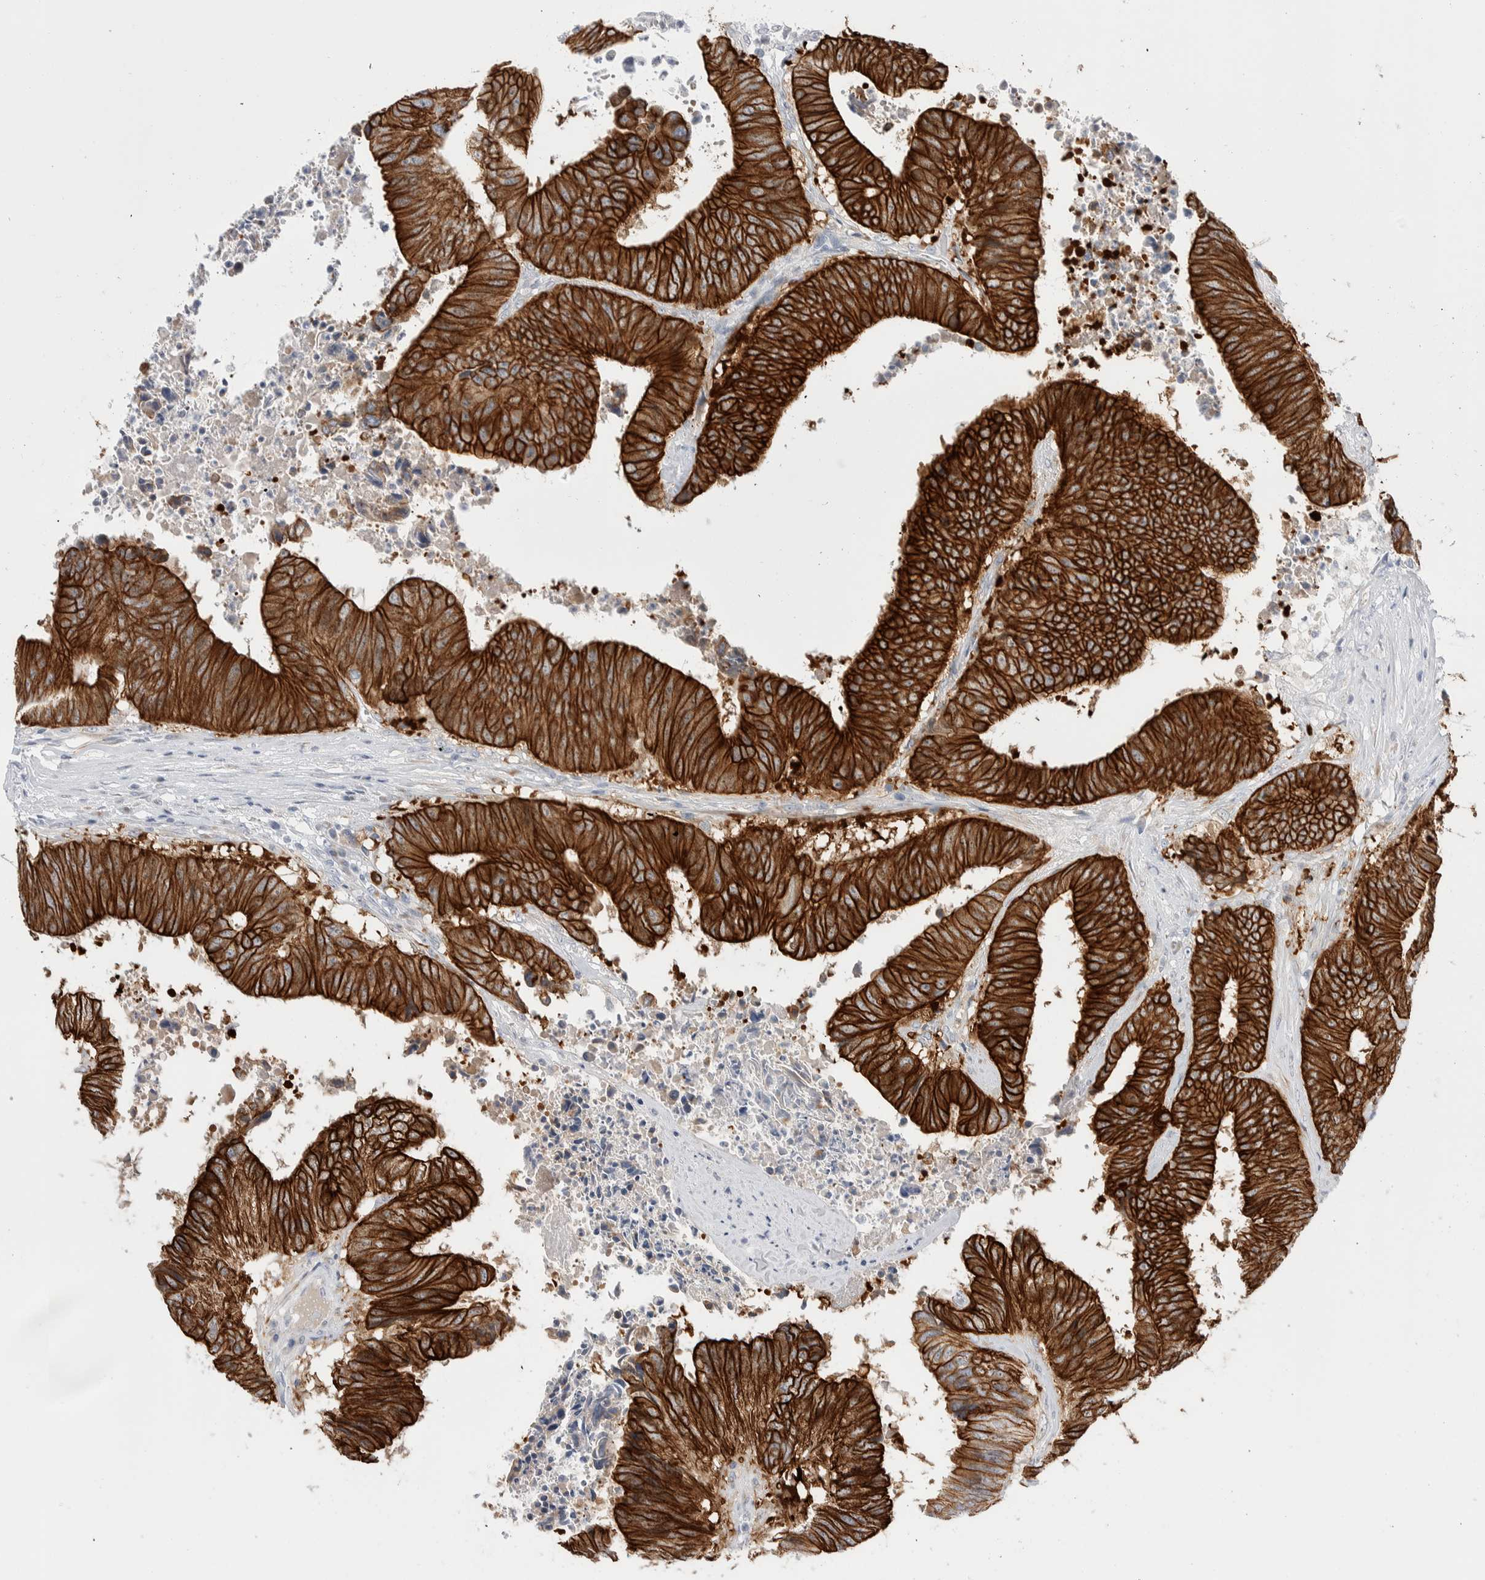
{"staining": {"intensity": "strong", "quantity": ">75%", "location": "cytoplasmic/membranous"}, "tissue": "colorectal cancer", "cell_type": "Tumor cells", "image_type": "cancer", "snomed": [{"axis": "morphology", "description": "Adenocarcinoma, NOS"}, {"axis": "topography", "description": "Rectum"}], "caption": "Immunohistochemical staining of human colorectal cancer (adenocarcinoma) demonstrates high levels of strong cytoplasmic/membranous protein positivity in about >75% of tumor cells.", "gene": "C1orf112", "patient": {"sex": "male", "age": 72}}